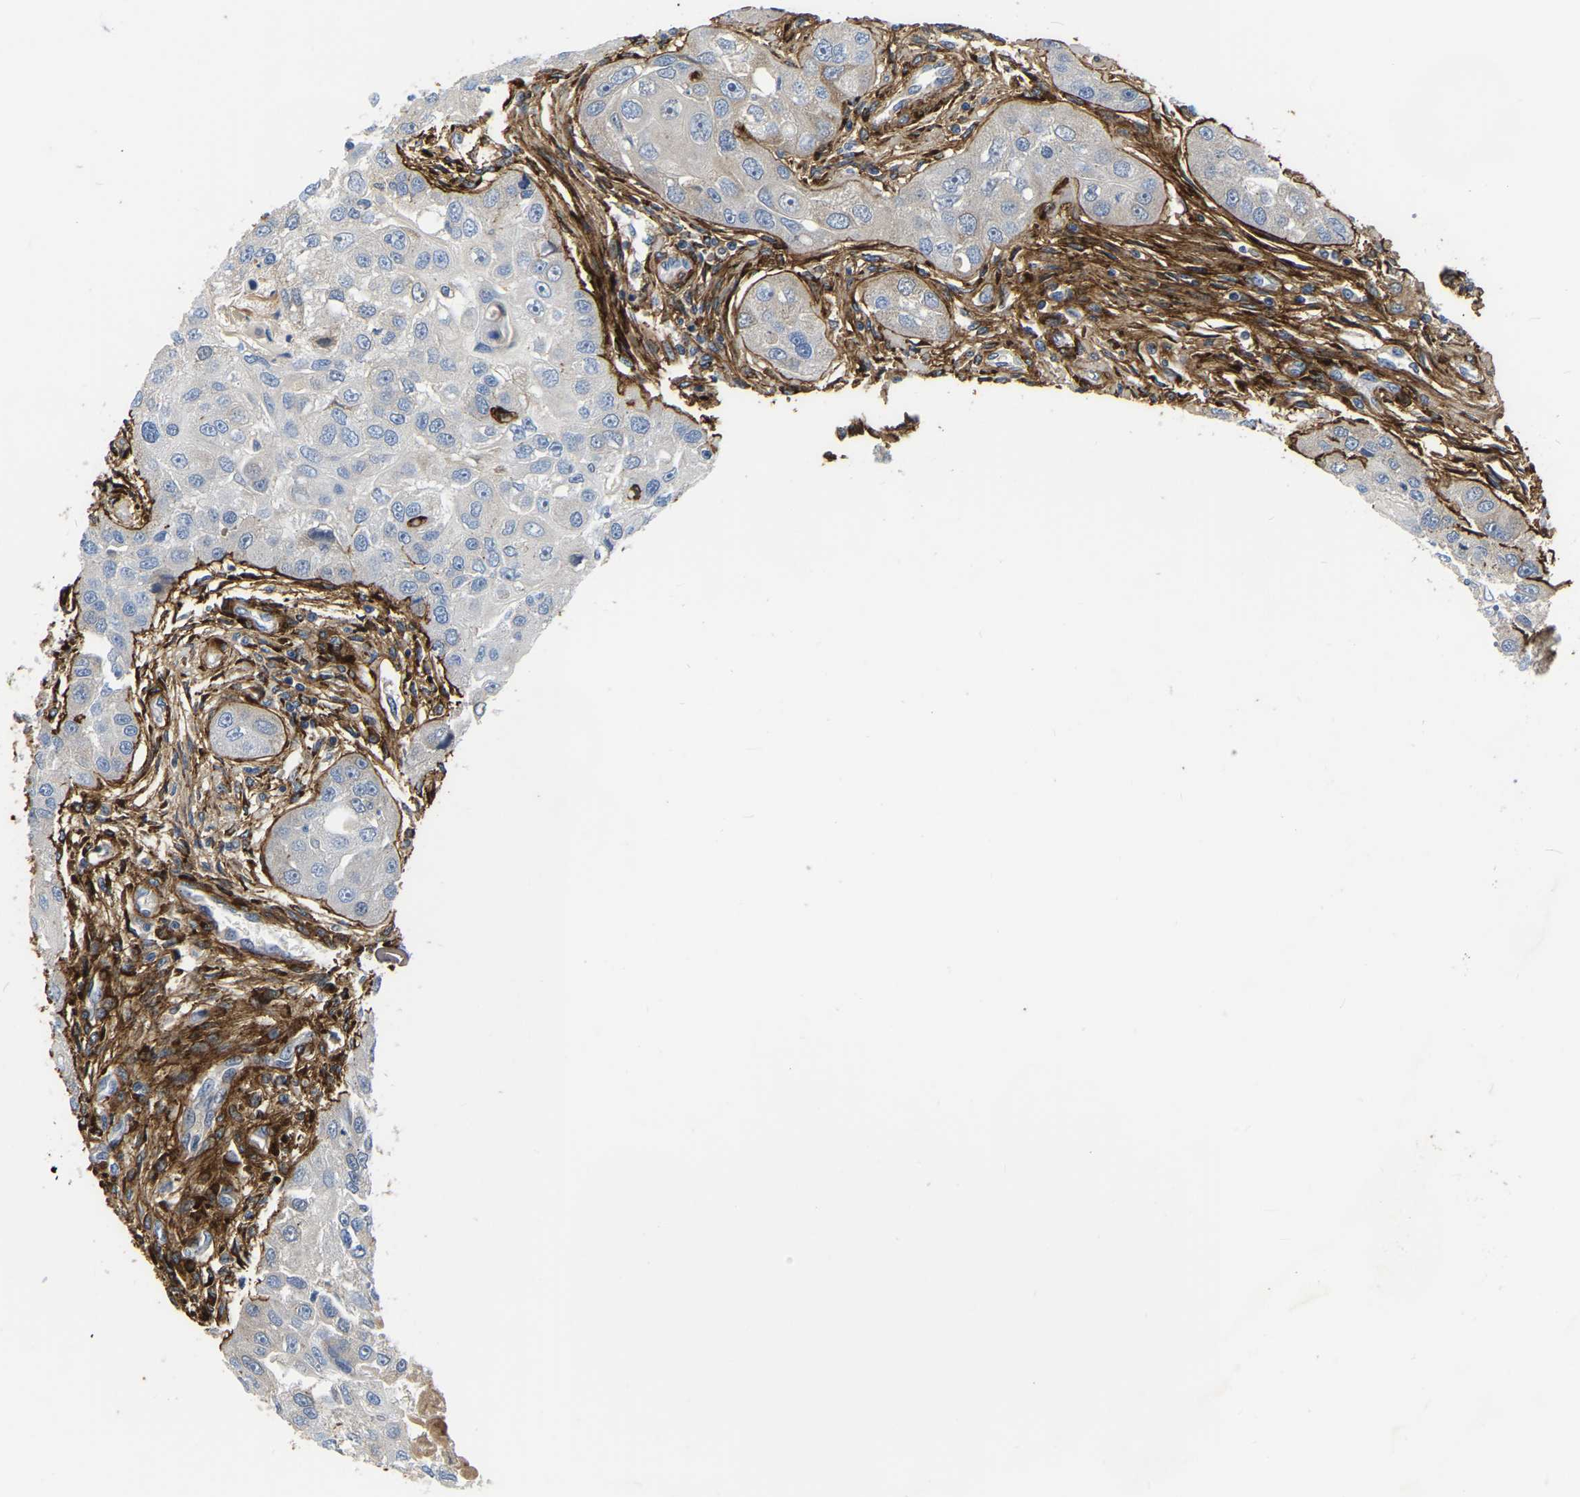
{"staining": {"intensity": "weak", "quantity": "<25%", "location": "cytoplasmic/membranous"}, "tissue": "head and neck cancer", "cell_type": "Tumor cells", "image_type": "cancer", "snomed": [{"axis": "morphology", "description": "Normal tissue, NOS"}, {"axis": "morphology", "description": "Squamous cell carcinoma, NOS"}, {"axis": "topography", "description": "Skeletal muscle"}, {"axis": "topography", "description": "Head-Neck"}], "caption": "Immunohistochemical staining of head and neck cancer shows no significant positivity in tumor cells.", "gene": "COL6A1", "patient": {"sex": "male", "age": 51}}